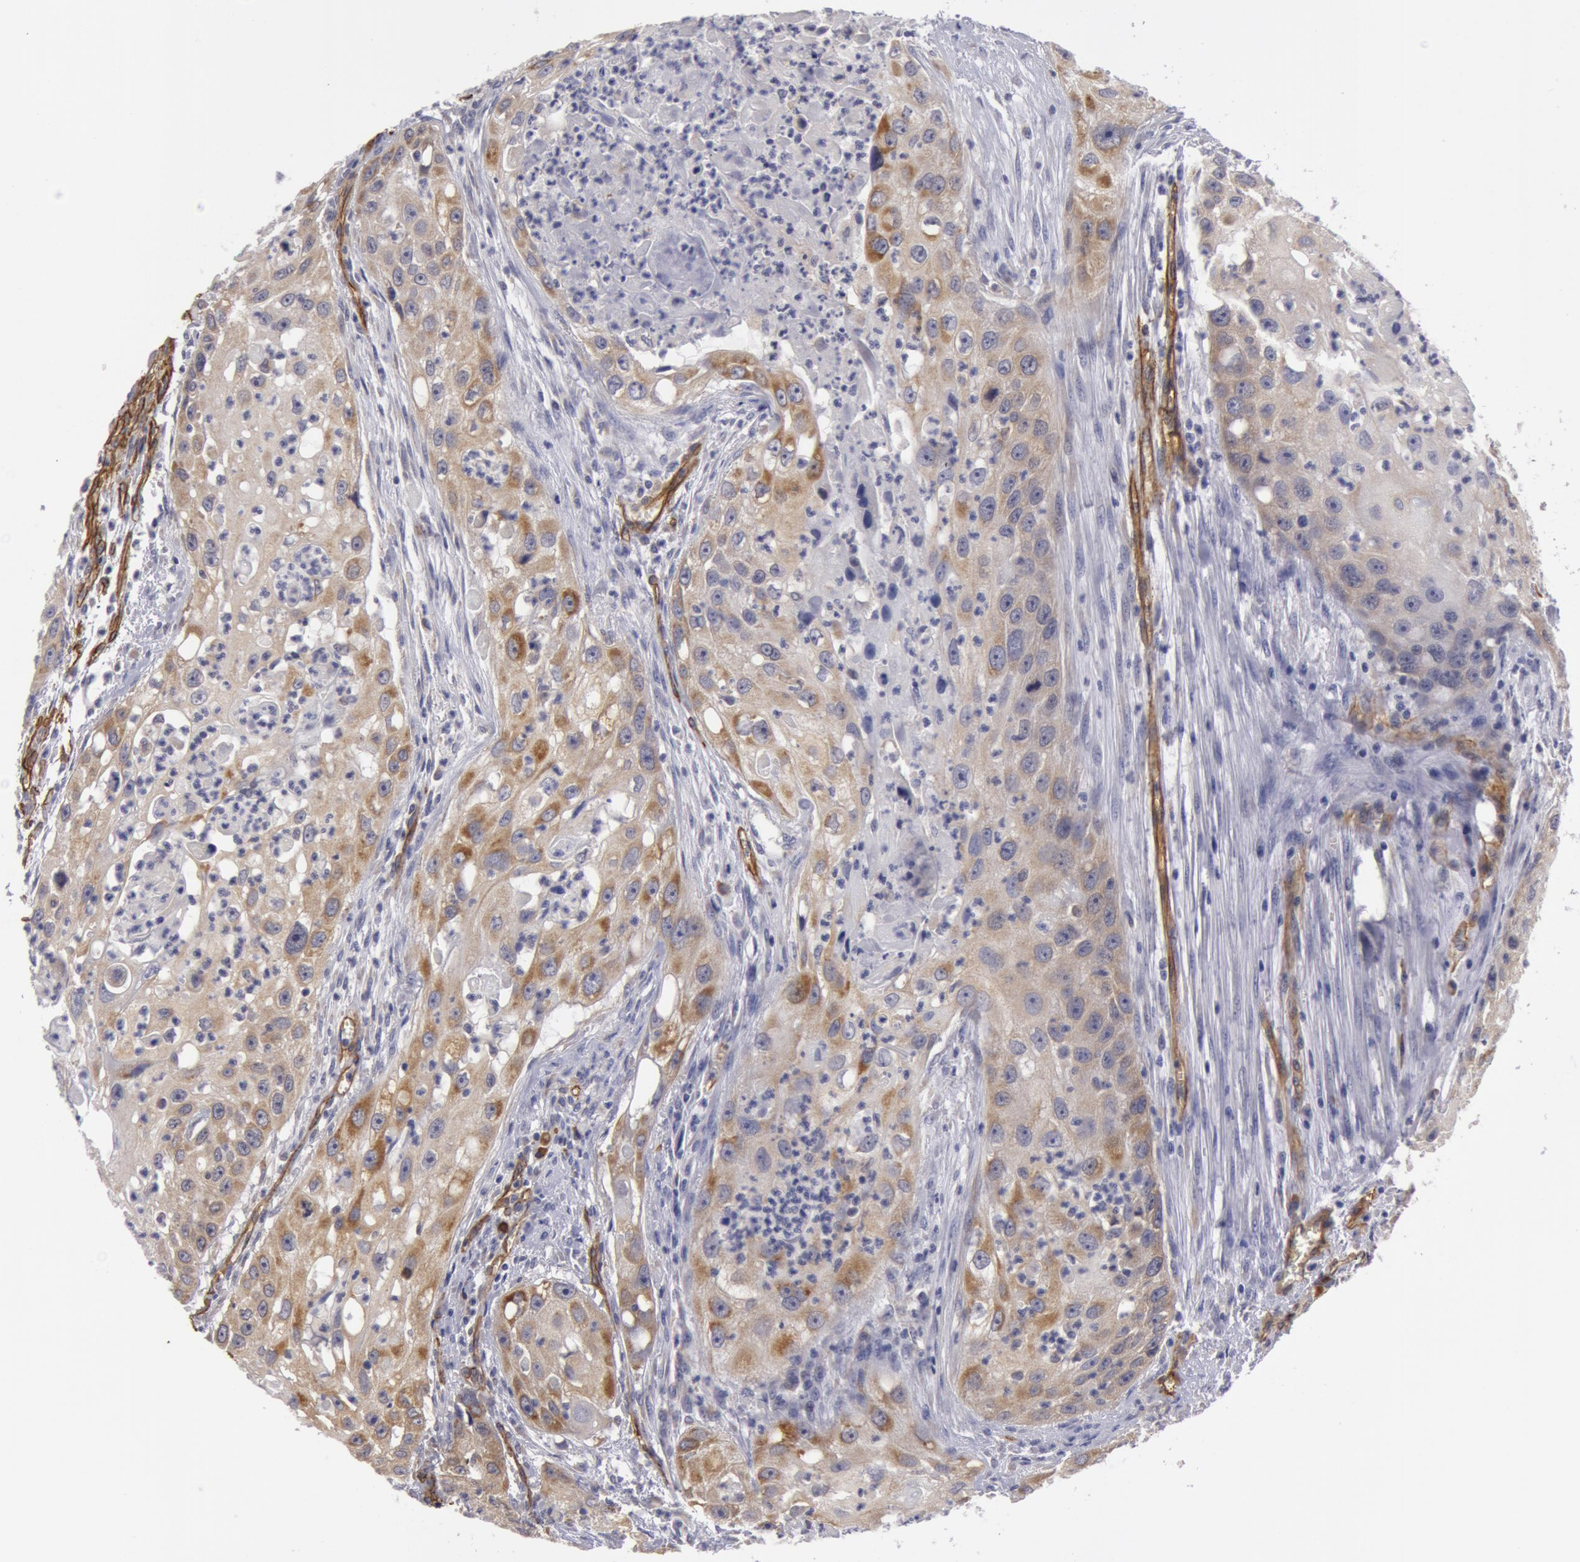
{"staining": {"intensity": "moderate", "quantity": "<25%", "location": "cytoplasmic/membranous"}, "tissue": "head and neck cancer", "cell_type": "Tumor cells", "image_type": "cancer", "snomed": [{"axis": "morphology", "description": "Squamous cell carcinoma, NOS"}, {"axis": "topography", "description": "Head-Neck"}], "caption": "There is low levels of moderate cytoplasmic/membranous expression in tumor cells of head and neck cancer, as demonstrated by immunohistochemical staining (brown color).", "gene": "IL23A", "patient": {"sex": "male", "age": 64}}